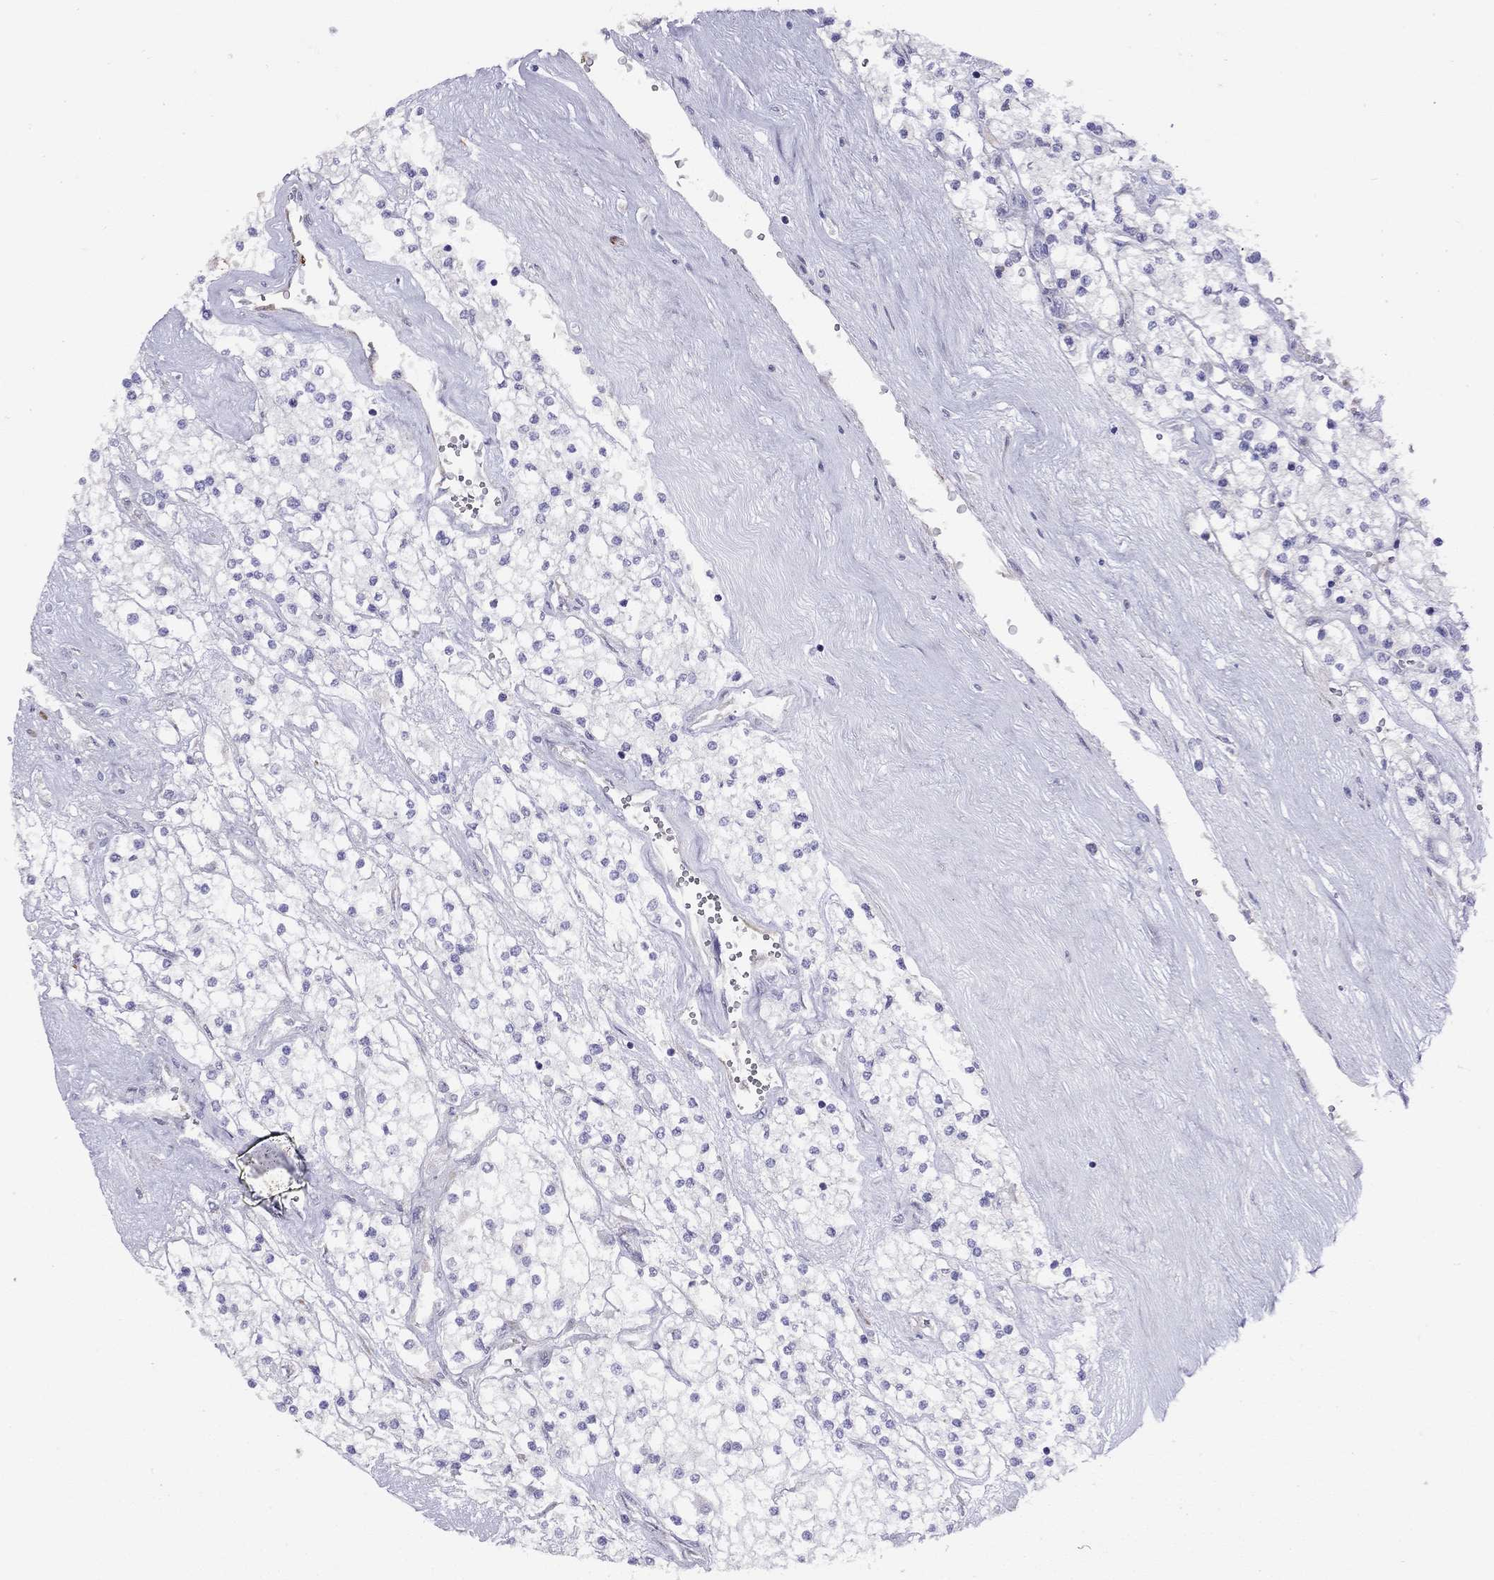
{"staining": {"intensity": "negative", "quantity": "none", "location": "none"}, "tissue": "renal cancer", "cell_type": "Tumor cells", "image_type": "cancer", "snomed": [{"axis": "morphology", "description": "Adenocarcinoma, NOS"}, {"axis": "topography", "description": "Kidney"}], "caption": "DAB (3,3'-diaminobenzidine) immunohistochemical staining of human renal cancer demonstrates no significant staining in tumor cells.", "gene": "CPNE4", "patient": {"sex": "male", "age": 80}}